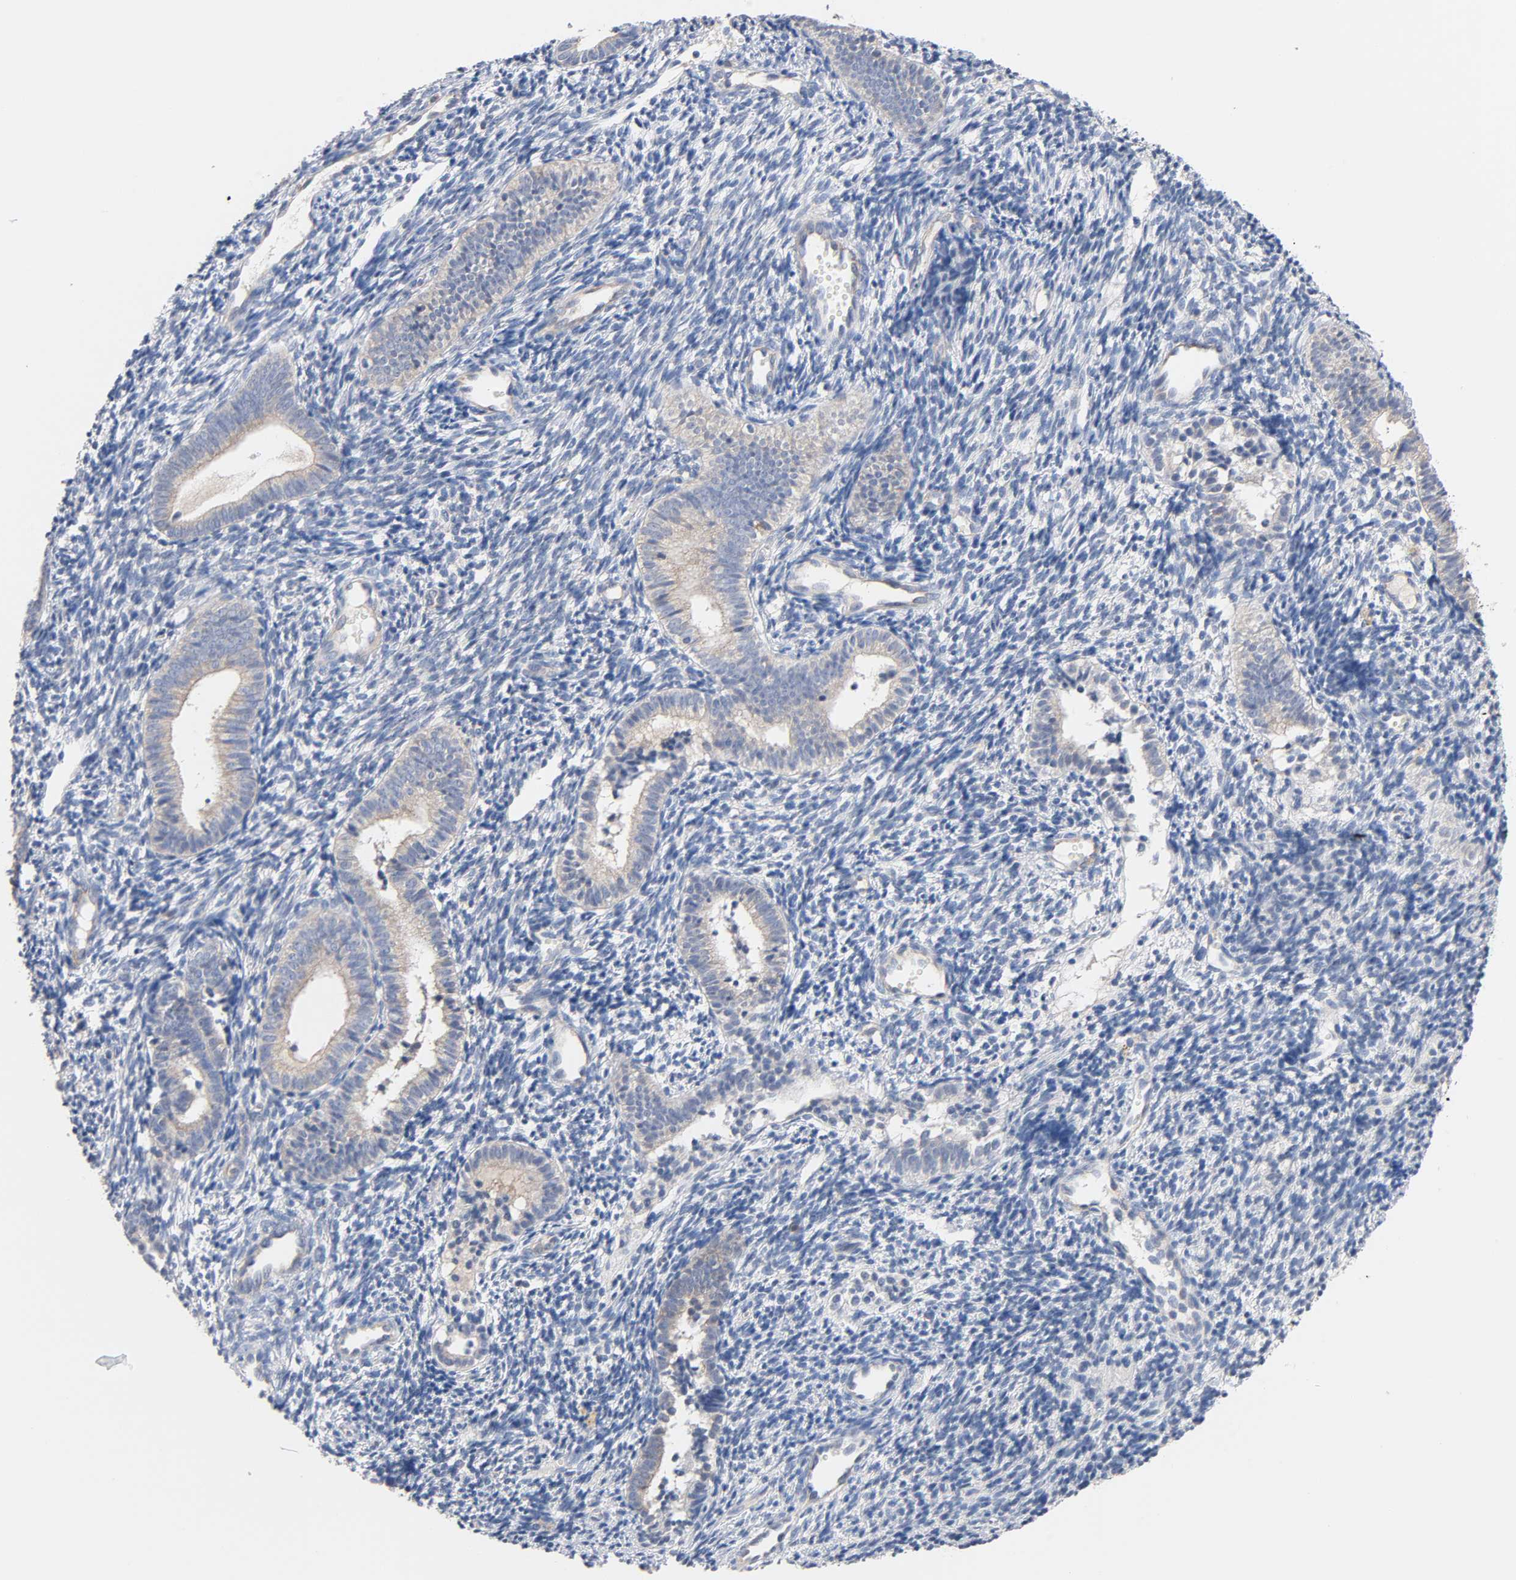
{"staining": {"intensity": "negative", "quantity": "none", "location": "none"}, "tissue": "endometrium", "cell_type": "Cells in endometrial stroma", "image_type": "normal", "snomed": [{"axis": "morphology", "description": "Normal tissue, NOS"}, {"axis": "topography", "description": "Uterus"}, {"axis": "topography", "description": "Endometrium"}], "caption": "The histopathology image reveals no significant expression in cells in endometrial stroma of endometrium.", "gene": "MALT1", "patient": {"sex": "female", "age": 33}}